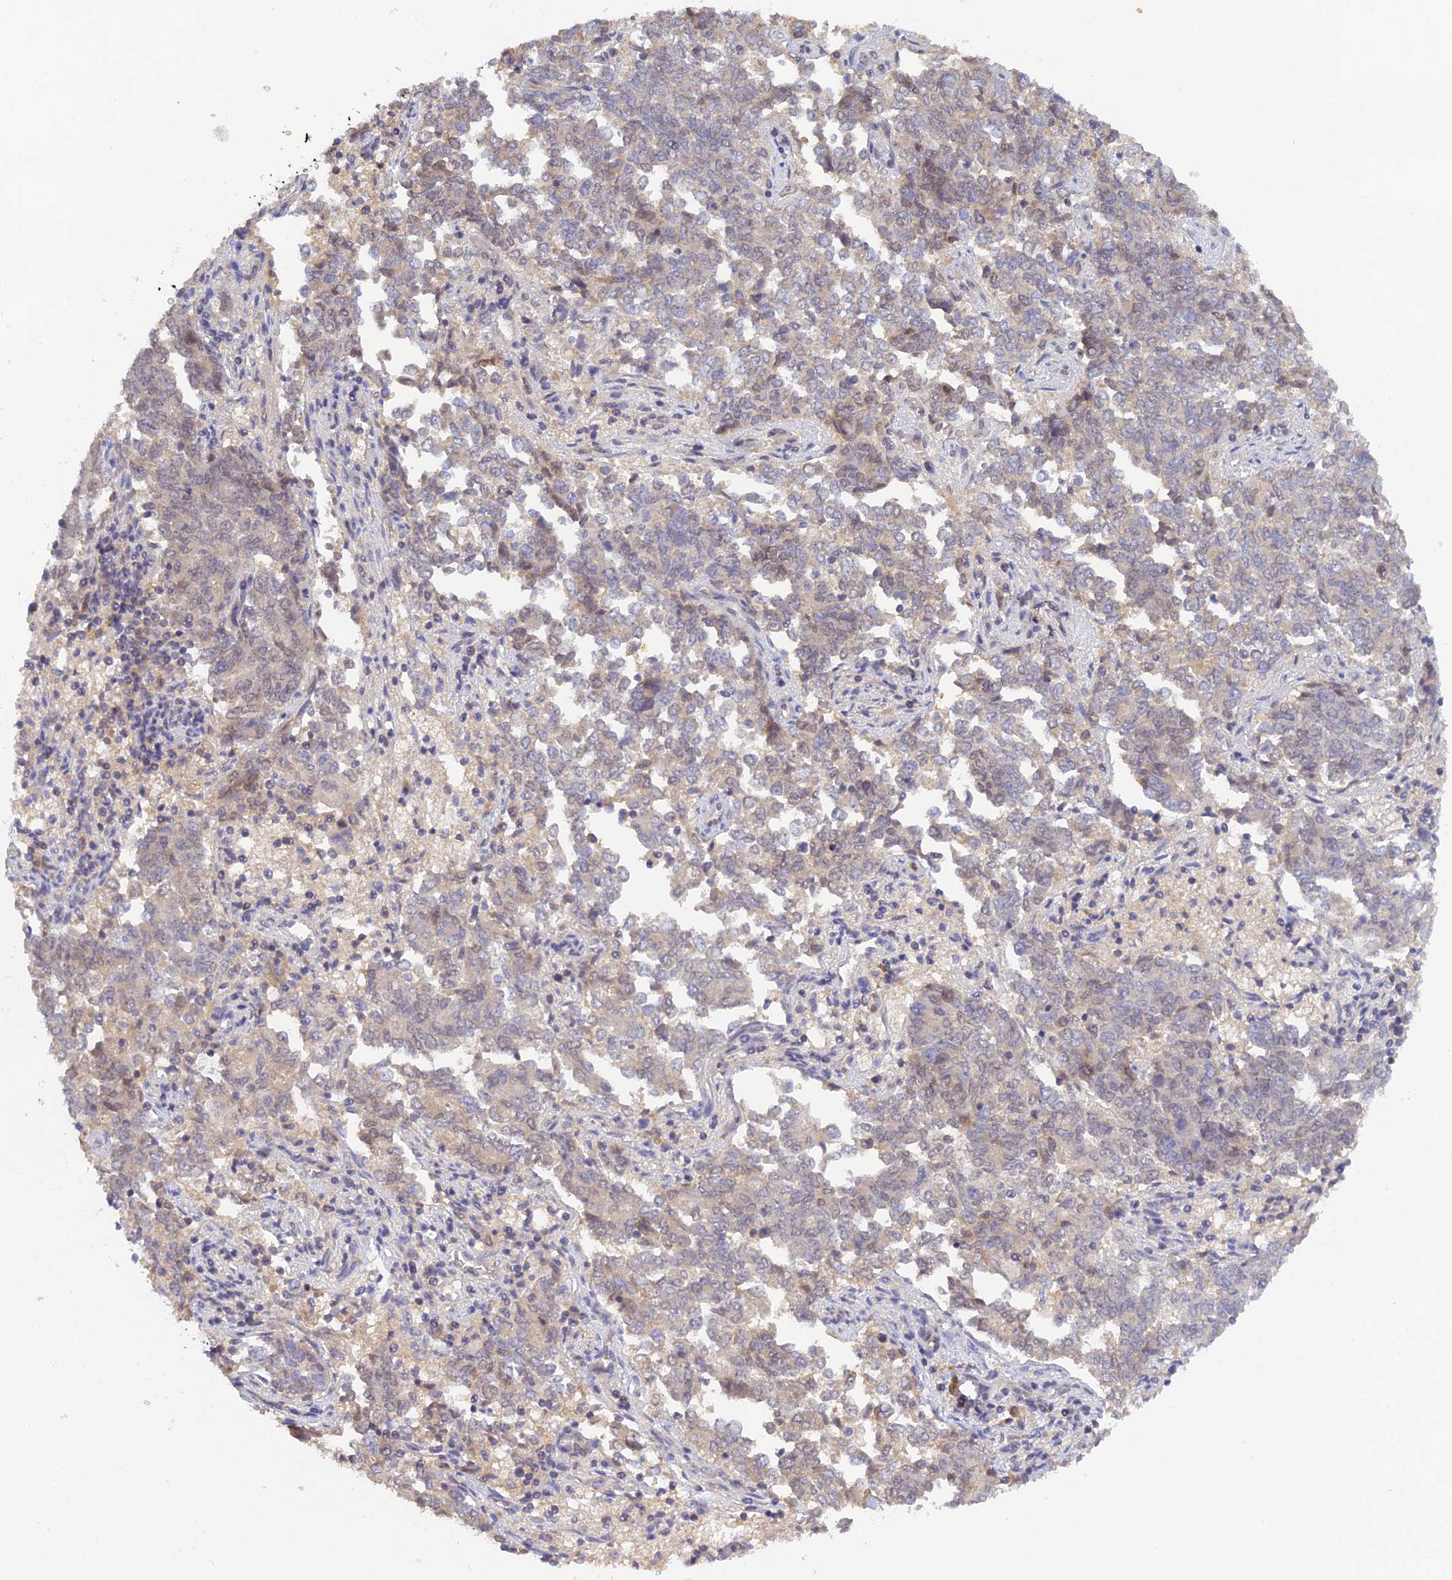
{"staining": {"intensity": "negative", "quantity": "none", "location": "none"}, "tissue": "endometrial cancer", "cell_type": "Tumor cells", "image_type": "cancer", "snomed": [{"axis": "morphology", "description": "Adenocarcinoma, NOS"}, {"axis": "topography", "description": "Endometrium"}], "caption": "Adenocarcinoma (endometrial) stained for a protein using immunohistochemistry (IHC) exhibits no positivity tumor cells.", "gene": "ZNF436", "patient": {"sex": "female", "age": 80}}